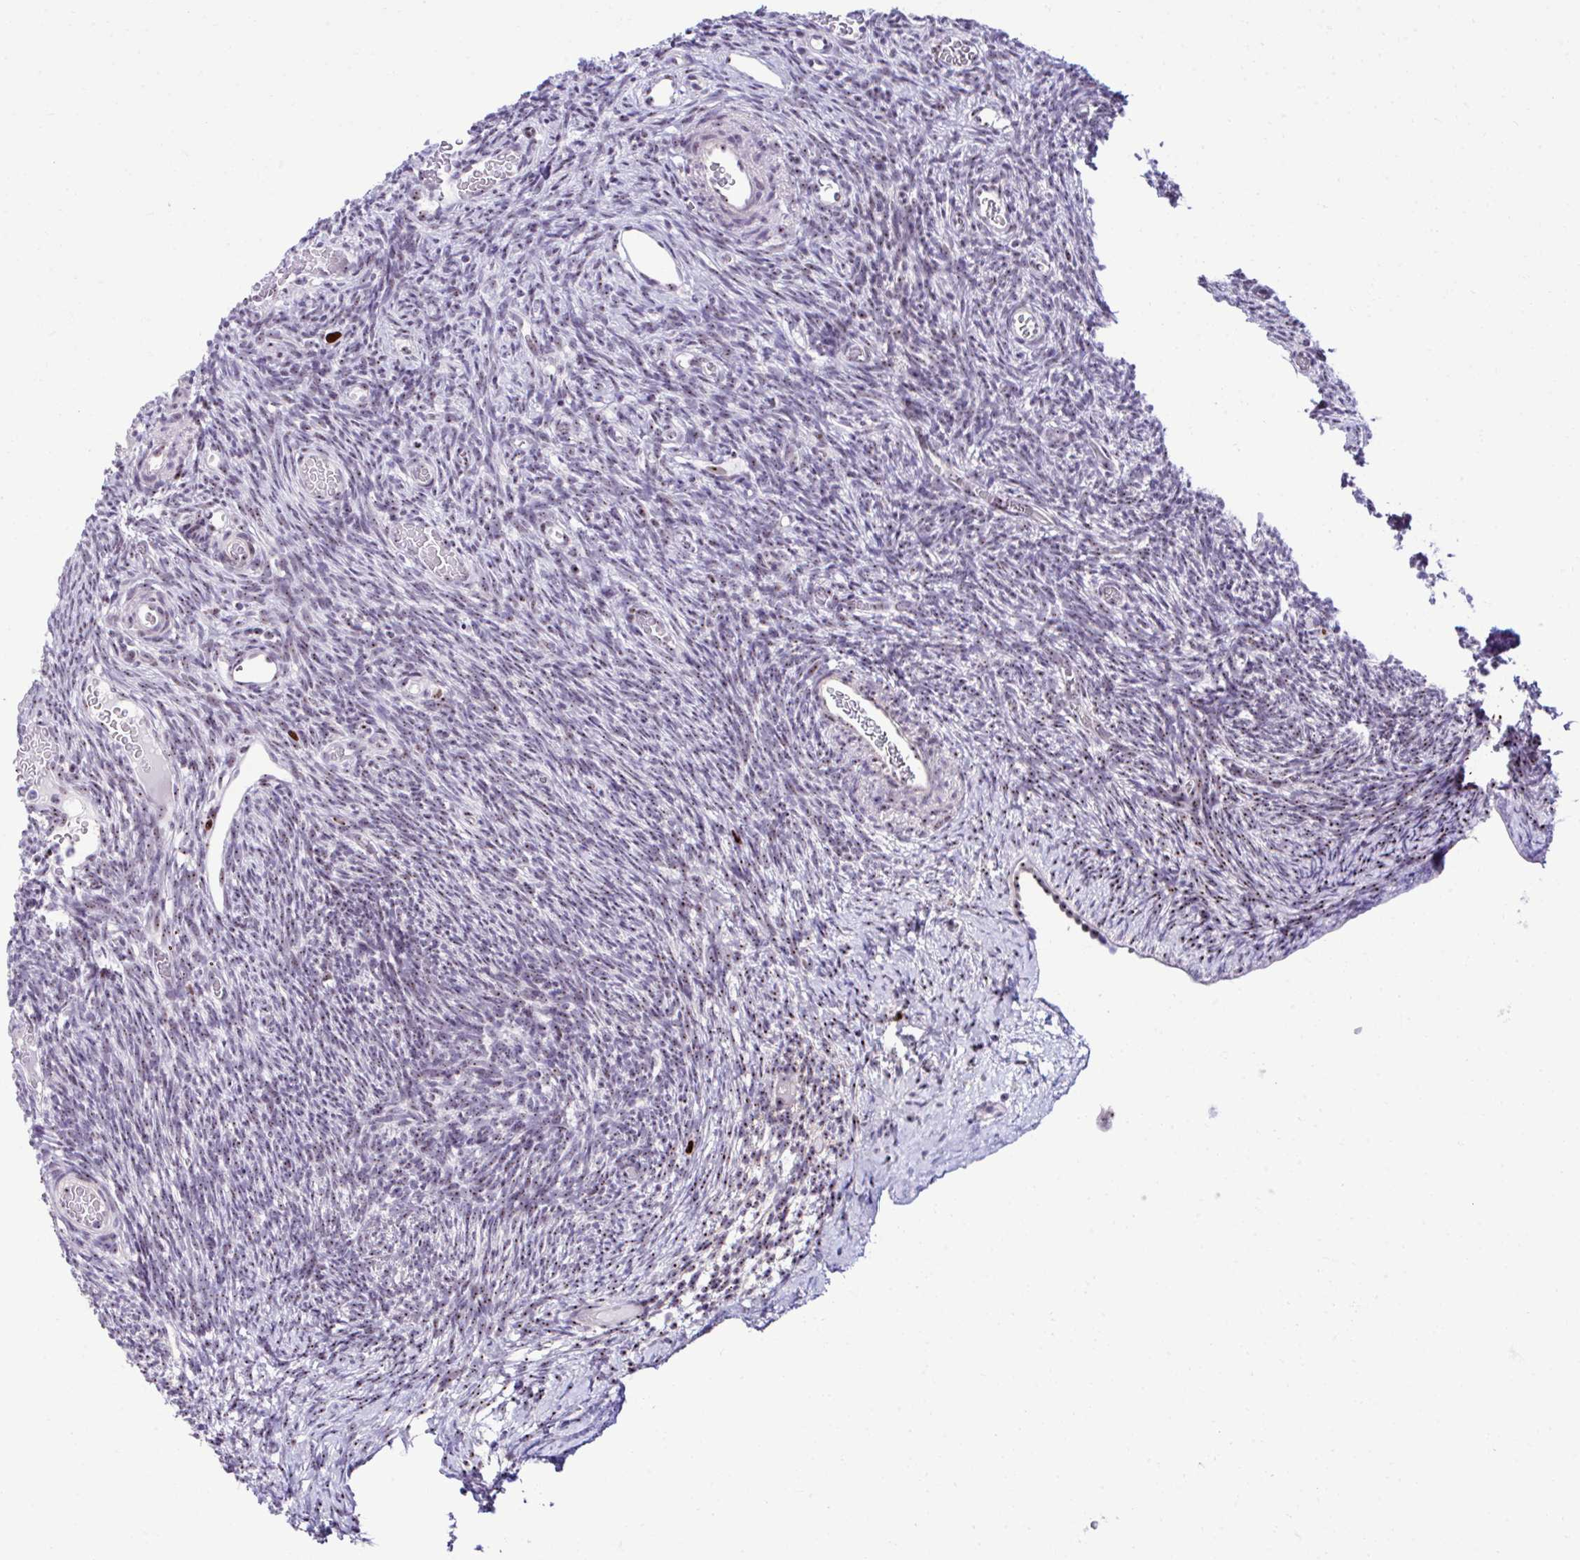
{"staining": {"intensity": "weak", "quantity": ">75%", "location": "nuclear"}, "tissue": "ovary", "cell_type": "Ovarian stroma cells", "image_type": "normal", "snomed": [{"axis": "morphology", "description": "Normal tissue, NOS"}, {"axis": "topography", "description": "Ovary"}], "caption": "Immunohistochemistry (IHC) micrograph of unremarkable ovary: ovary stained using immunohistochemistry shows low levels of weak protein expression localized specifically in the nuclear of ovarian stroma cells, appearing as a nuclear brown color.", "gene": "CEP72", "patient": {"sex": "female", "age": 39}}